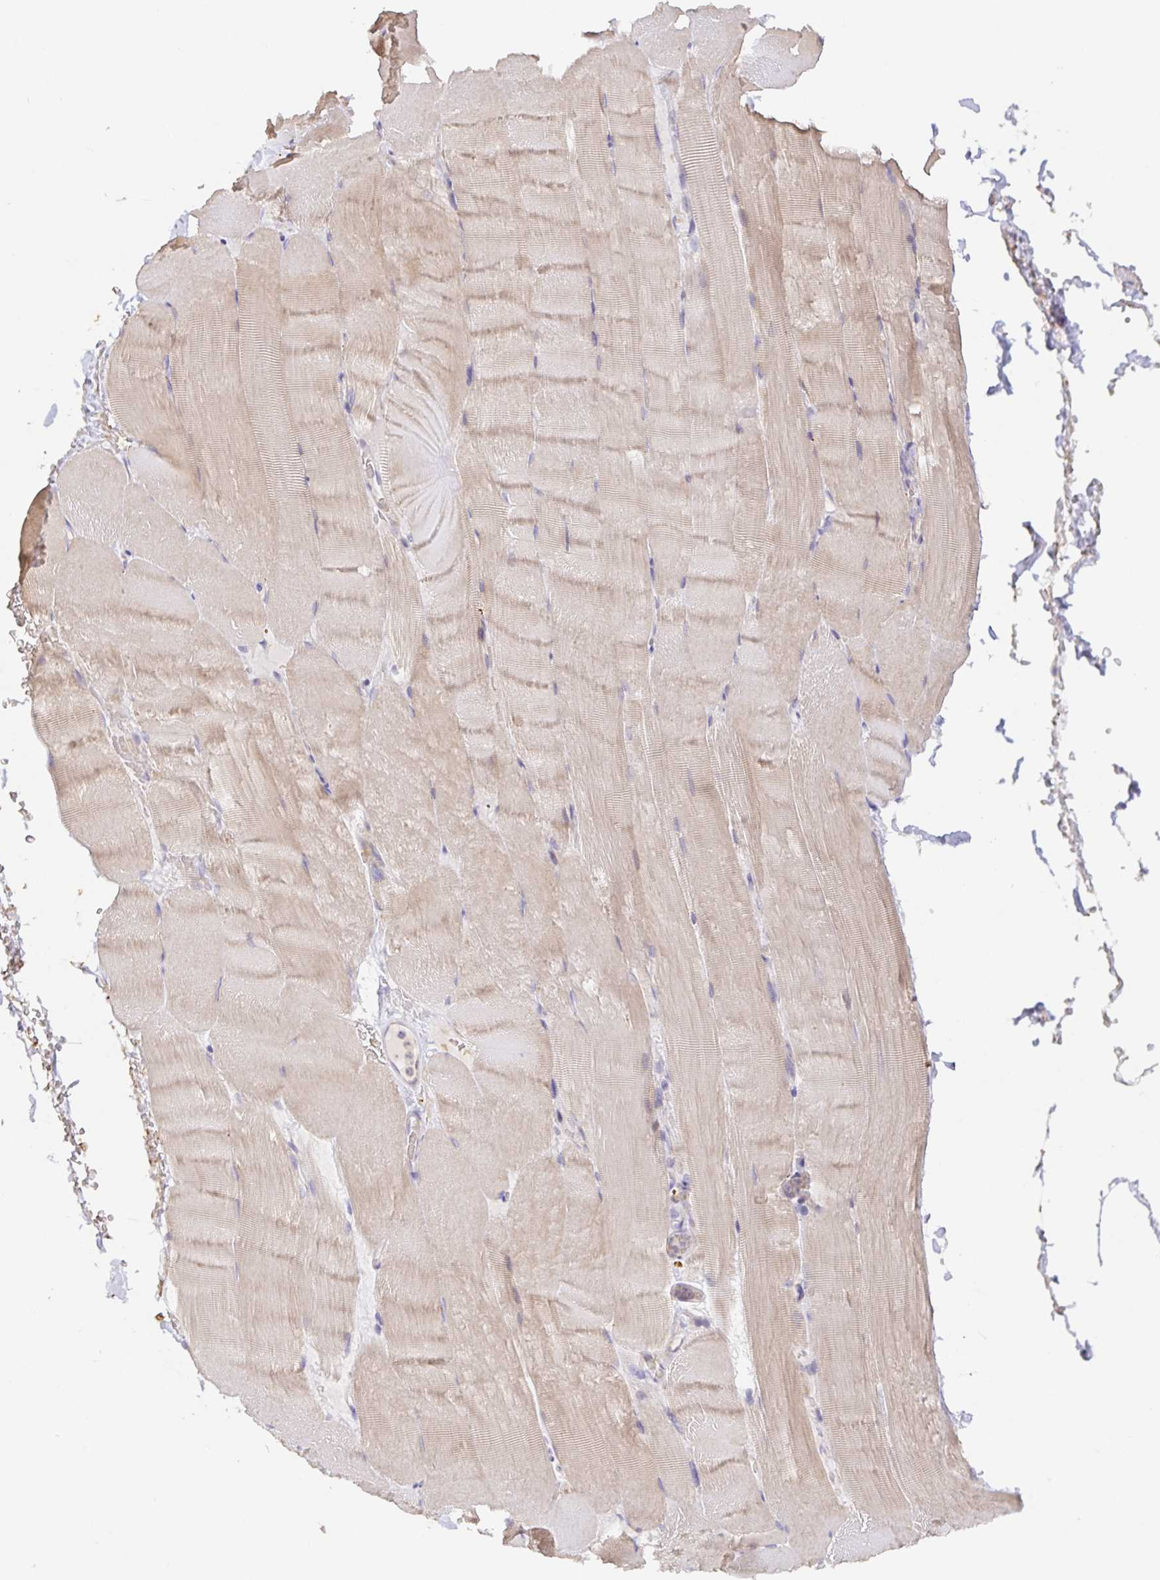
{"staining": {"intensity": "weak", "quantity": "25%-75%", "location": "cytoplasmic/membranous"}, "tissue": "skeletal muscle", "cell_type": "Myocytes", "image_type": "normal", "snomed": [{"axis": "morphology", "description": "Normal tissue, NOS"}, {"axis": "topography", "description": "Skeletal muscle"}], "caption": "Protein staining of unremarkable skeletal muscle demonstrates weak cytoplasmic/membranous expression in approximately 25%-75% of myocytes.", "gene": "ZDHHC11B", "patient": {"sex": "female", "age": 37}}